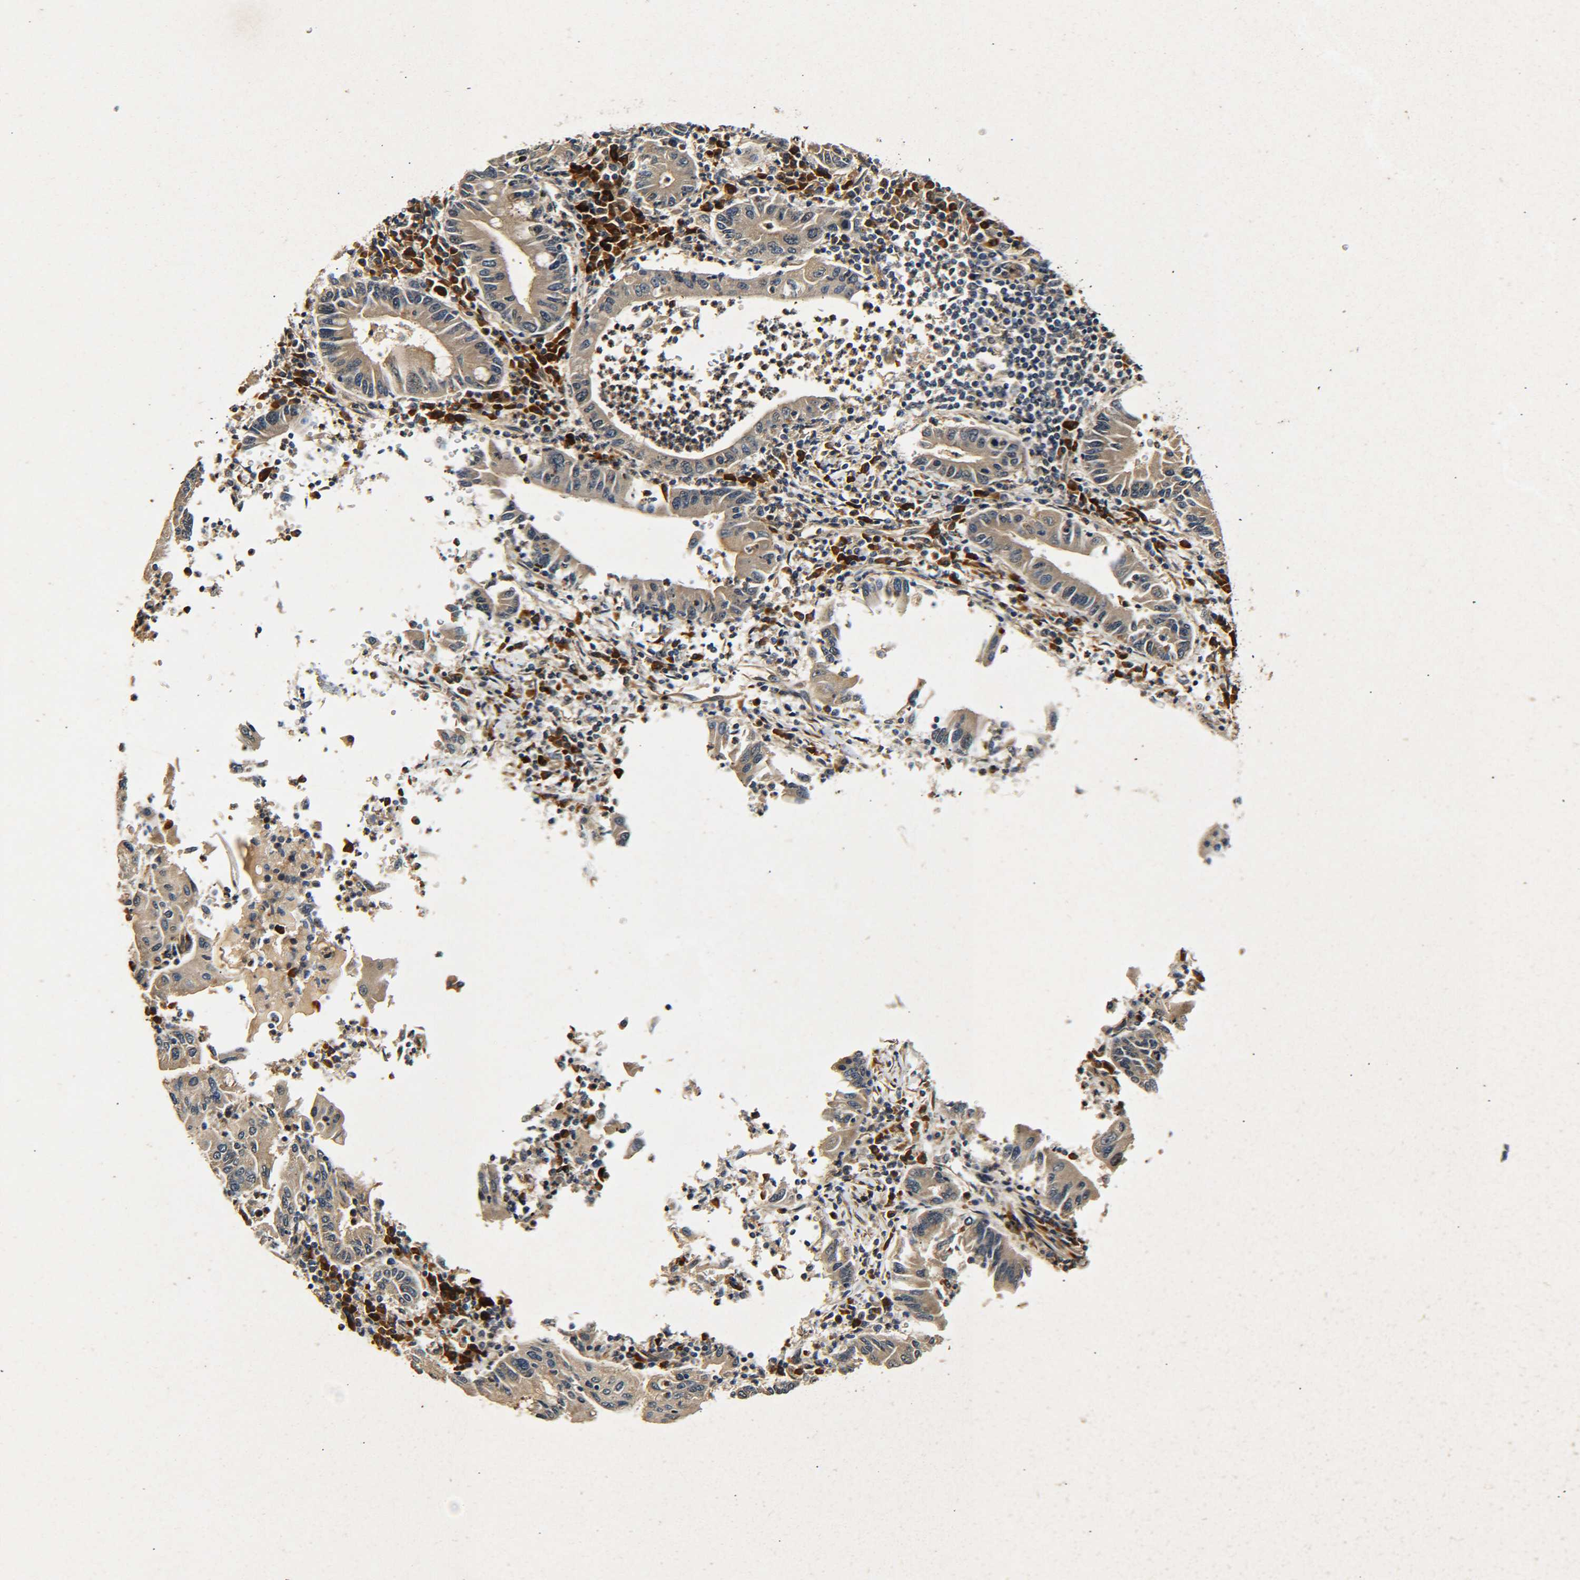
{"staining": {"intensity": "weak", "quantity": ">75%", "location": "cytoplasmic/membranous"}, "tissue": "stomach cancer", "cell_type": "Tumor cells", "image_type": "cancer", "snomed": [{"axis": "morphology", "description": "Normal tissue, NOS"}, {"axis": "morphology", "description": "Adenocarcinoma, NOS"}, {"axis": "topography", "description": "Esophagus"}, {"axis": "topography", "description": "Stomach, upper"}, {"axis": "topography", "description": "Peripheral nerve tissue"}], "caption": "Stomach cancer stained with immunohistochemistry shows weak cytoplasmic/membranous positivity in about >75% of tumor cells.", "gene": "MEIS1", "patient": {"sex": "male", "age": 62}}